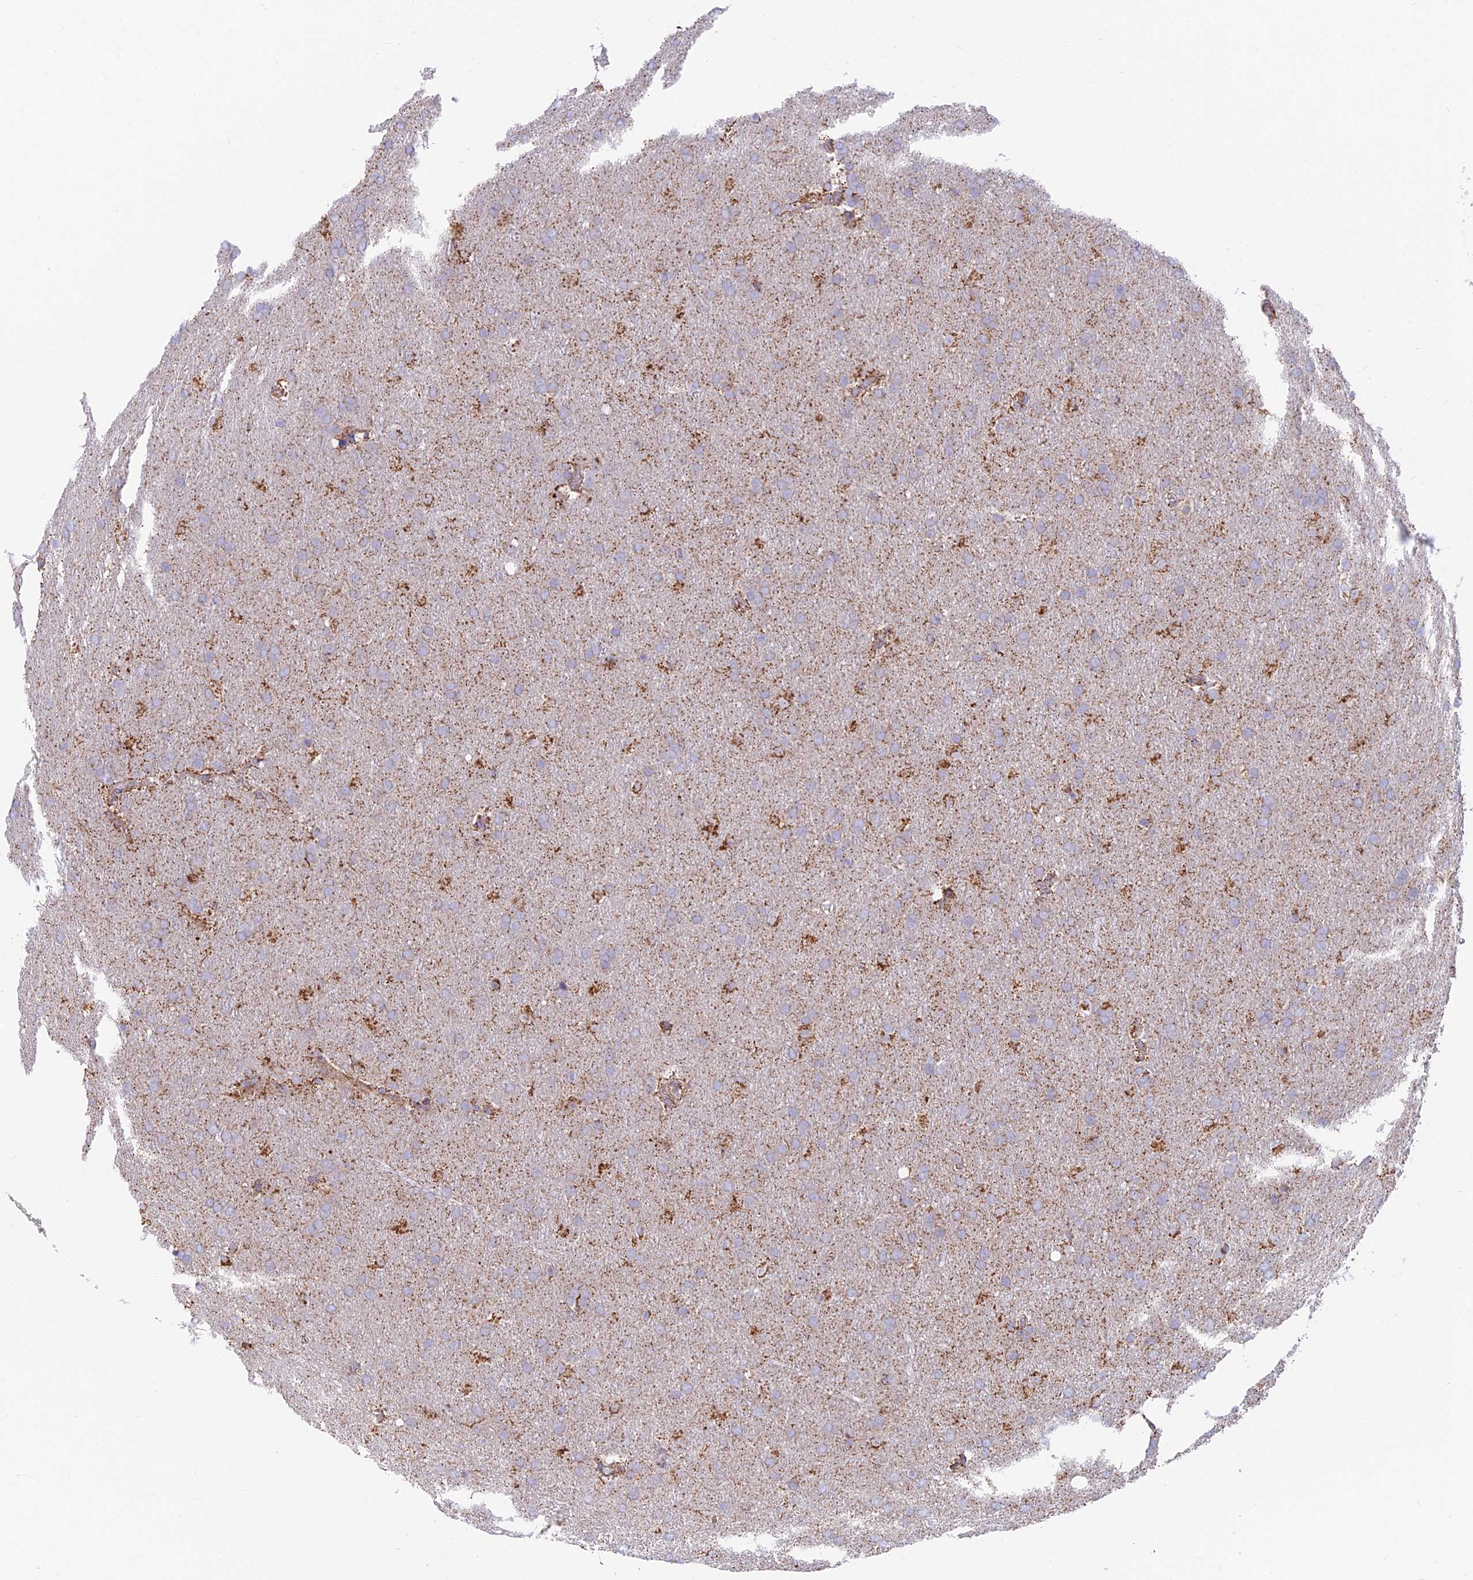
{"staining": {"intensity": "weak", "quantity": "<25%", "location": "cytoplasmic/membranous"}, "tissue": "glioma", "cell_type": "Tumor cells", "image_type": "cancer", "snomed": [{"axis": "morphology", "description": "Glioma, malignant, Low grade"}, {"axis": "topography", "description": "Brain"}], "caption": "The immunohistochemistry photomicrograph has no significant positivity in tumor cells of glioma tissue.", "gene": "TIGD6", "patient": {"sex": "female", "age": 32}}